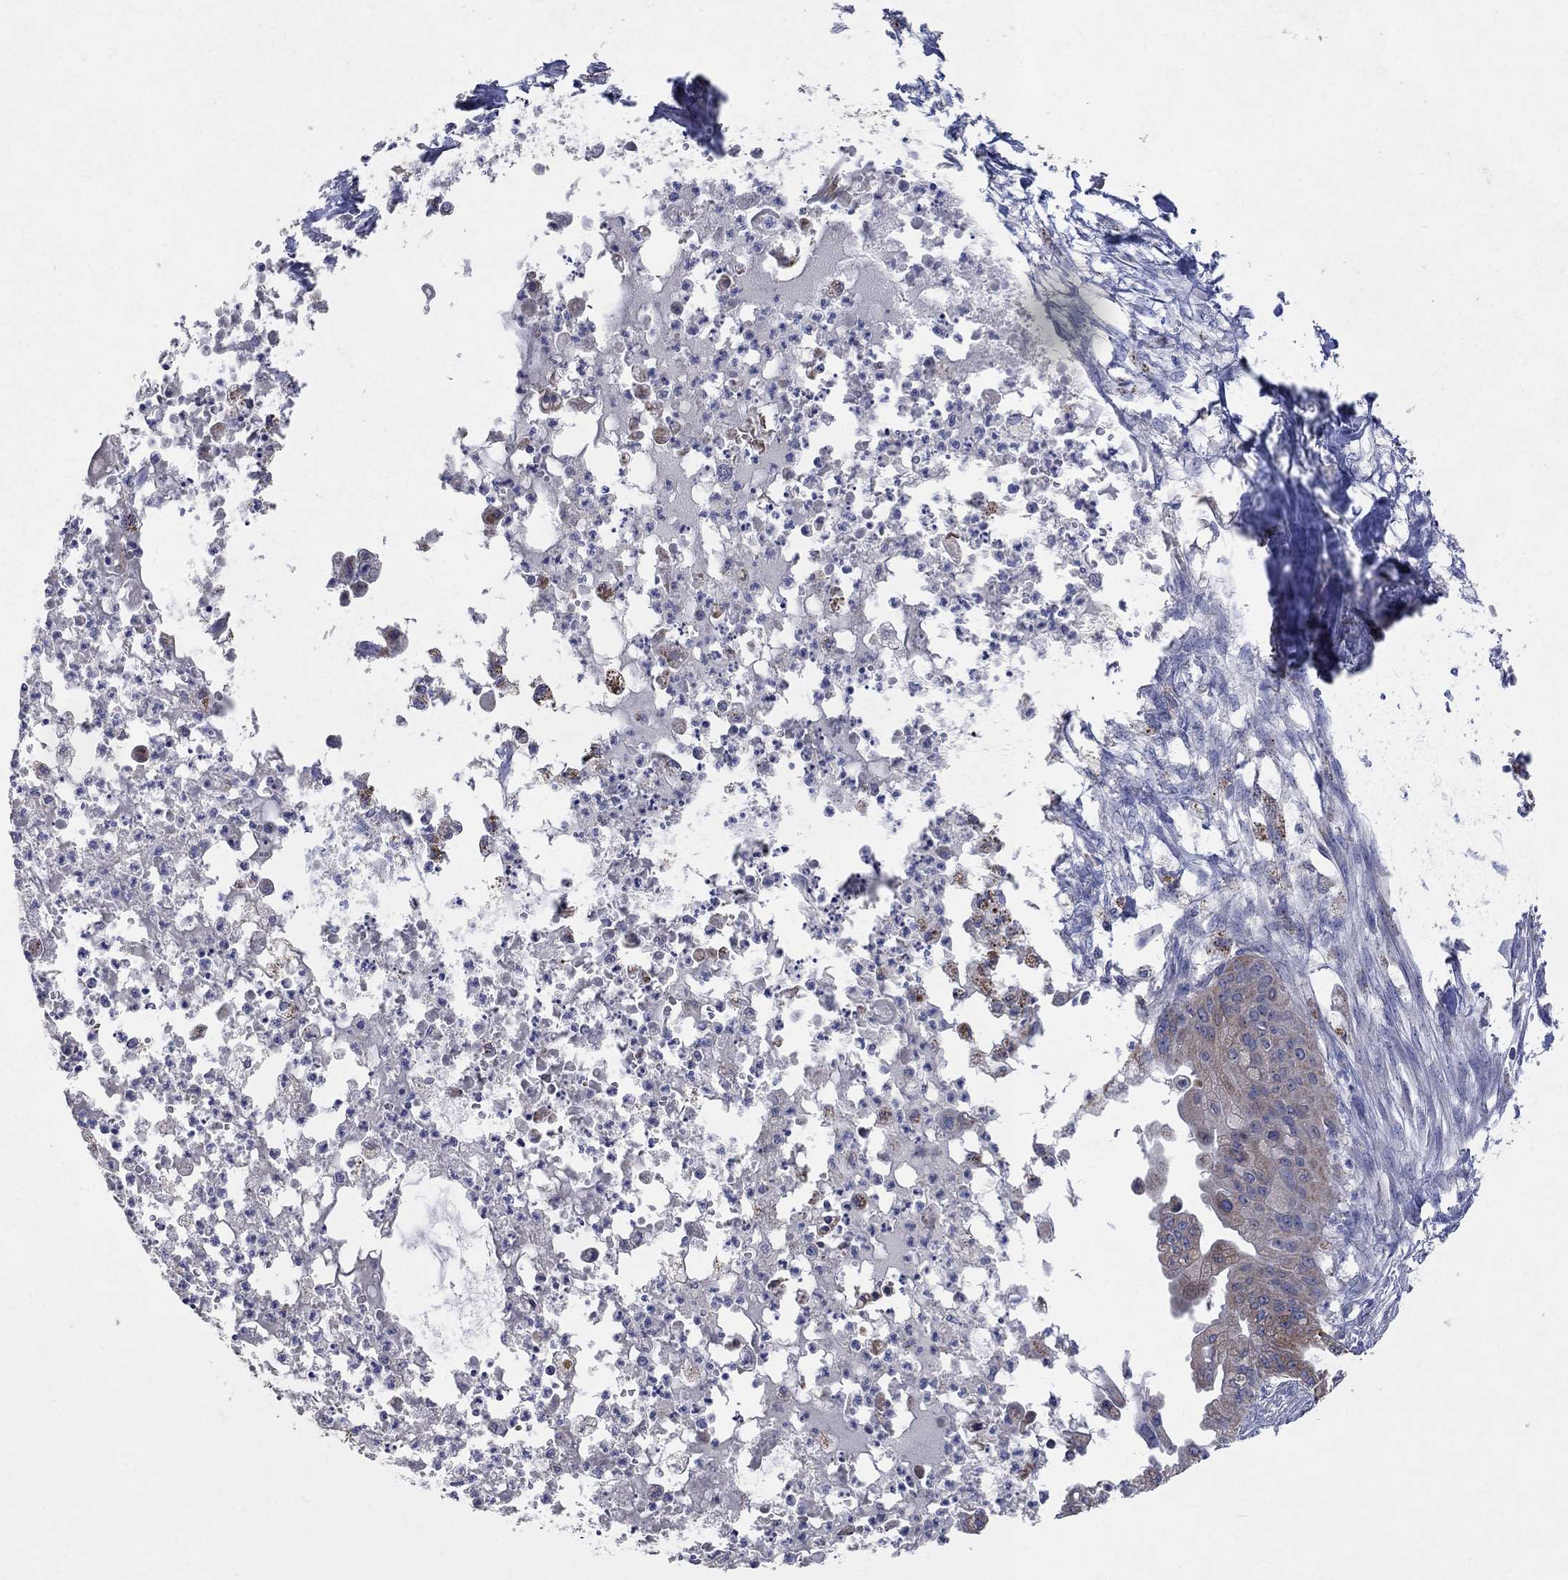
{"staining": {"intensity": "weak", "quantity": ">75%", "location": "cytoplasmic/membranous"}, "tissue": "pancreatic cancer", "cell_type": "Tumor cells", "image_type": "cancer", "snomed": [{"axis": "morphology", "description": "Normal tissue, NOS"}, {"axis": "morphology", "description": "Adenocarcinoma, NOS"}, {"axis": "topography", "description": "Pancreas"}], "caption": "Immunohistochemical staining of pancreatic cancer displays low levels of weak cytoplasmic/membranous positivity in about >75% of tumor cells. The protein is shown in brown color, while the nuclei are stained blue.", "gene": "UGT8", "patient": {"sex": "female", "age": 58}}